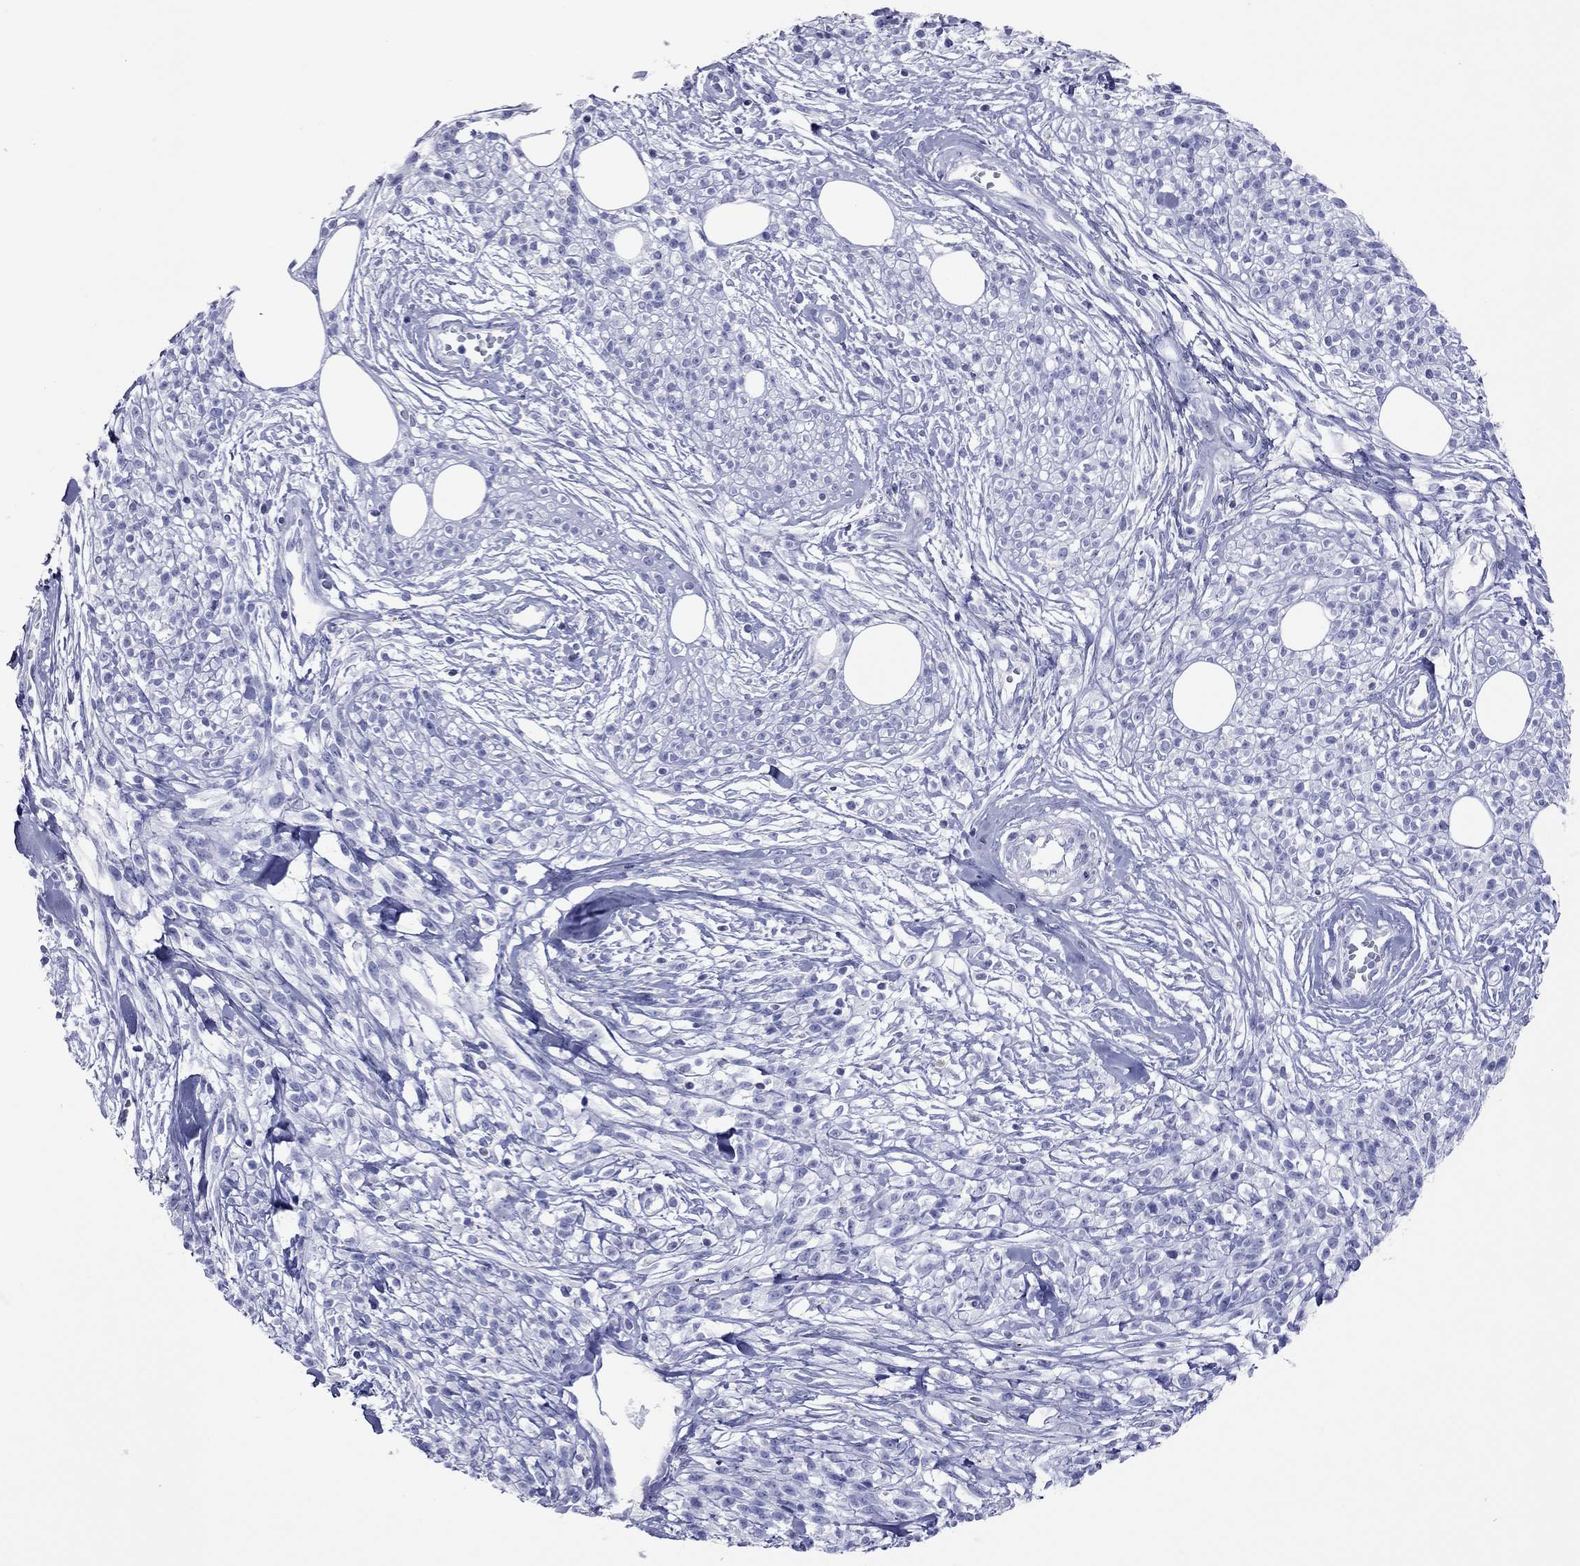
{"staining": {"intensity": "negative", "quantity": "none", "location": "none"}, "tissue": "melanoma", "cell_type": "Tumor cells", "image_type": "cancer", "snomed": [{"axis": "morphology", "description": "Malignant melanoma, NOS"}, {"axis": "topography", "description": "Skin"}, {"axis": "topography", "description": "Skin of trunk"}], "caption": "This is an immunohistochemistry (IHC) image of human melanoma. There is no expression in tumor cells.", "gene": "VSIG10", "patient": {"sex": "male", "age": 74}}